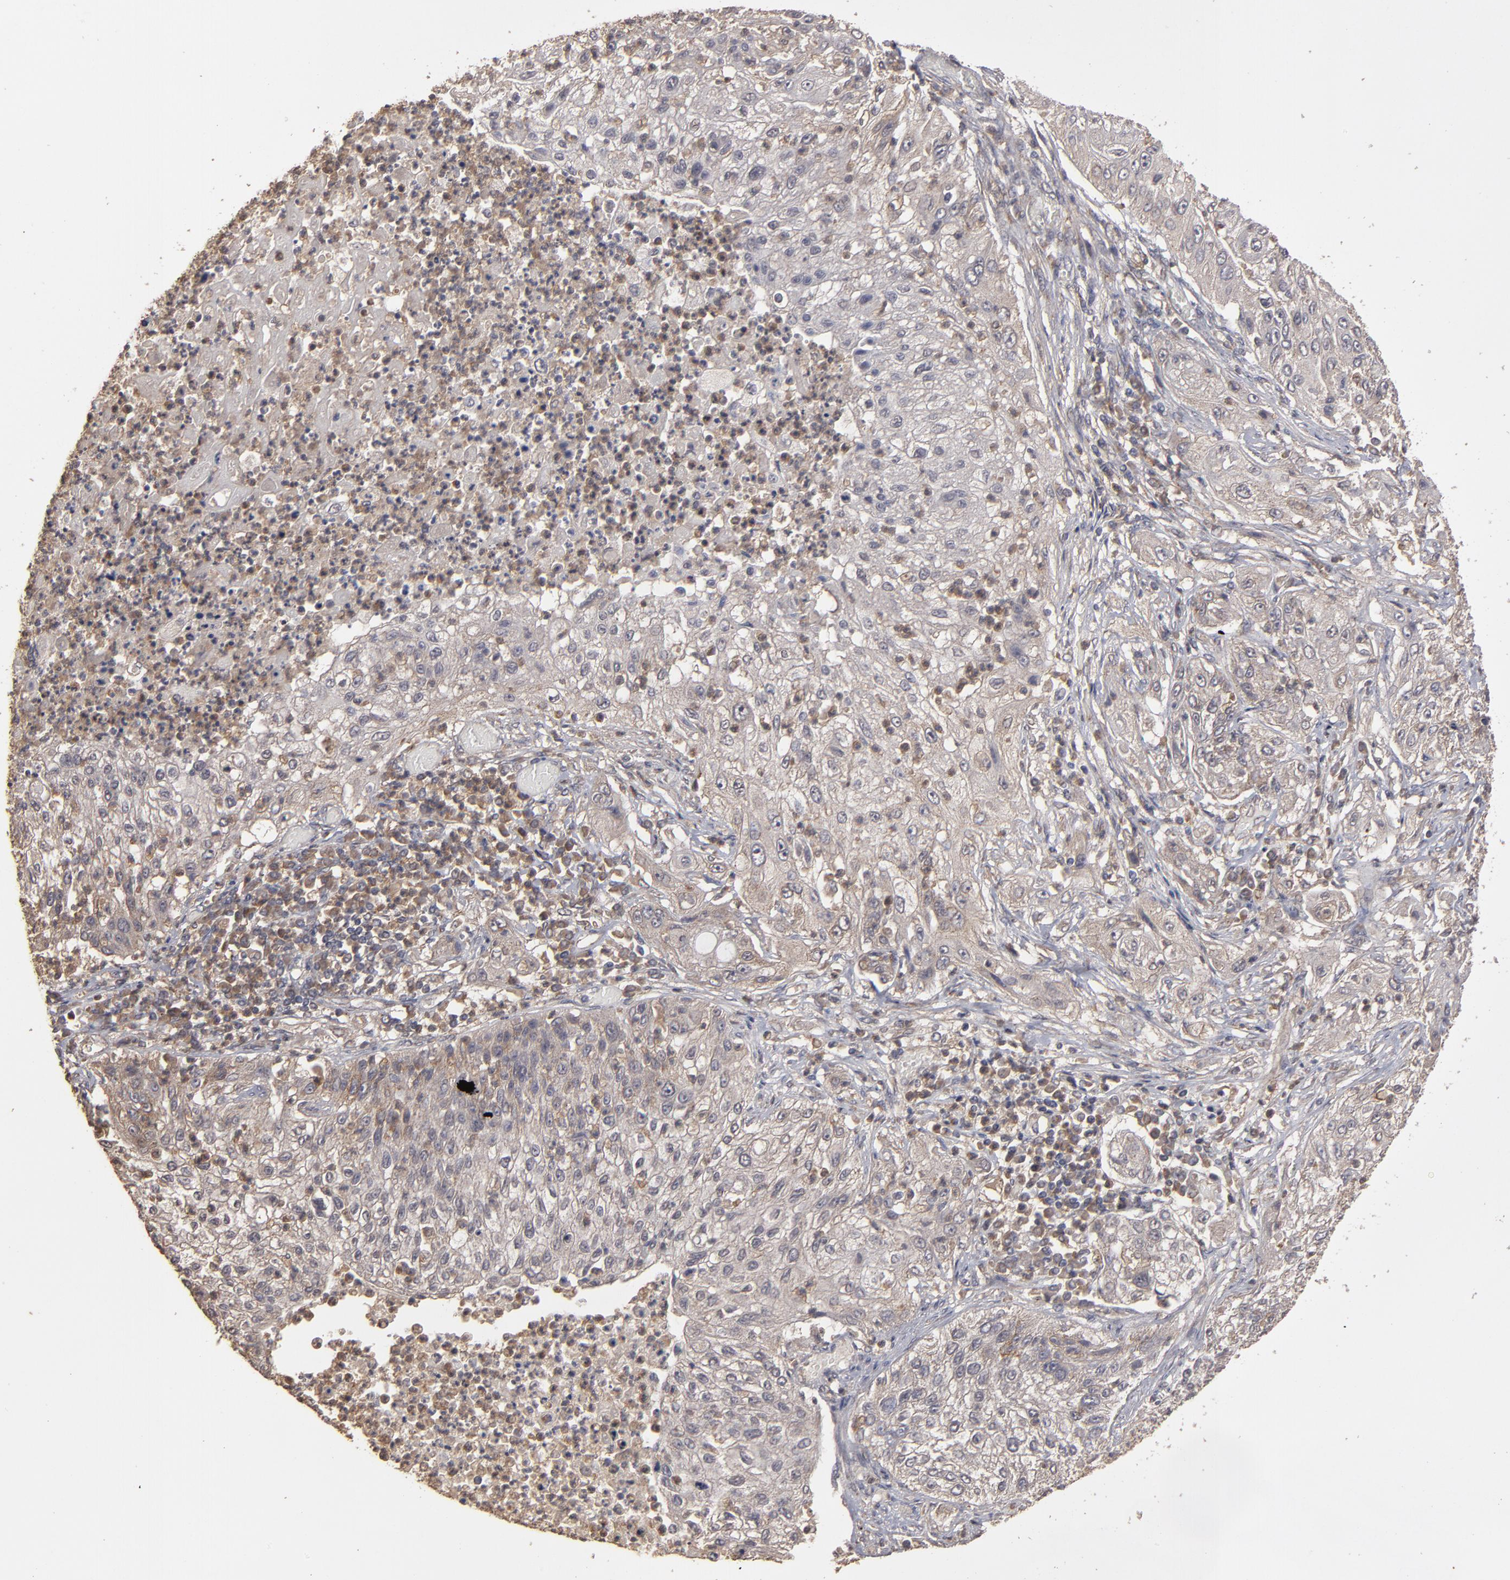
{"staining": {"intensity": "weak", "quantity": ">75%", "location": "cytoplasmic/membranous"}, "tissue": "lung cancer", "cell_type": "Tumor cells", "image_type": "cancer", "snomed": [{"axis": "morphology", "description": "Inflammation, NOS"}, {"axis": "morphology", "description": "Squamous cell carcinoma, NOS"}, {"axis": "topography", "description": "Lymph node"}, {"axis": "topography", "description": "Soft tissue"}, {"axis": "topography", "description": "Lung"}], "caption": "Immunohistochemical staining of human lung squamous cell carcinoma displays low levels of weak cytoplasmic/membranous protein staining in about >75% of tumor cells. The staining is performed using DAB brown chromogen to label protein expression. The nuclei are counter-stained blue using hematoxylin.", "gene": "MMP2", "patient": {"sex": "male", "age": 66}}